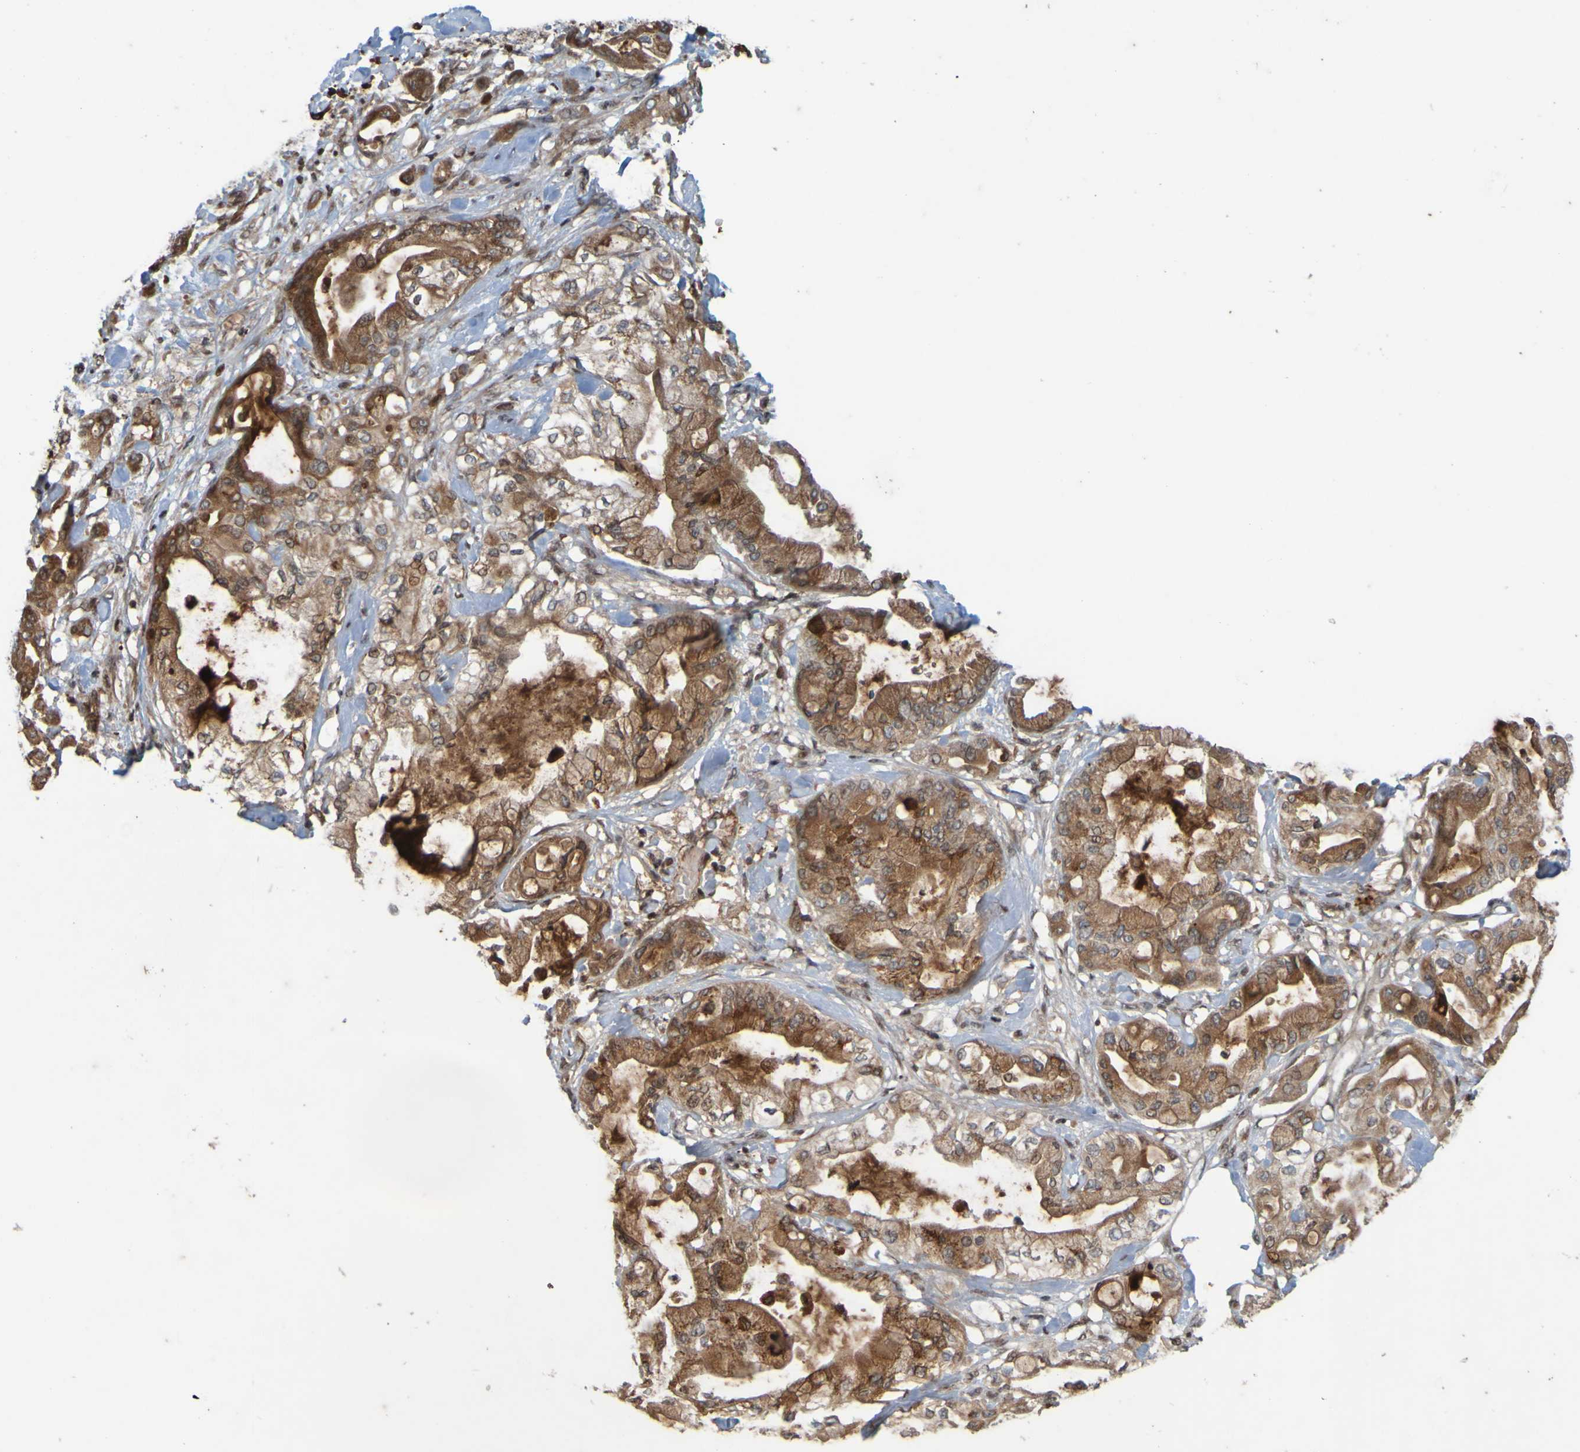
{"staining": {"intensity": "moderate", "quantity": ">75%", "location": "cytoplasmic/membranous"}, "tissue": "pancreatic cancer", "cell_type": "Tumor cells", "image_type": "cancer", "snomed": [{"axis": "morphology", "description": "Adenocarcinoma, NOS"}, {"axis": "morphology", "description": "Adenocarcinoma, metastatic, NOS"}, {"axis": "topography", "description": "Lymph node"}, {"axis": "topography", "description": "Pancreas"}, {"axis": "topography", "description": "Duodenum"}], "caption": "A high-resolution image shows immunohistochemistry (IHC) staining of pancreatic cancer, which displays moderate cytoplasmic/membranous expression in about >75% of tumor cells.", "gene": "GUCY1A1", "patient": {"sex": "female", "age": 64}}